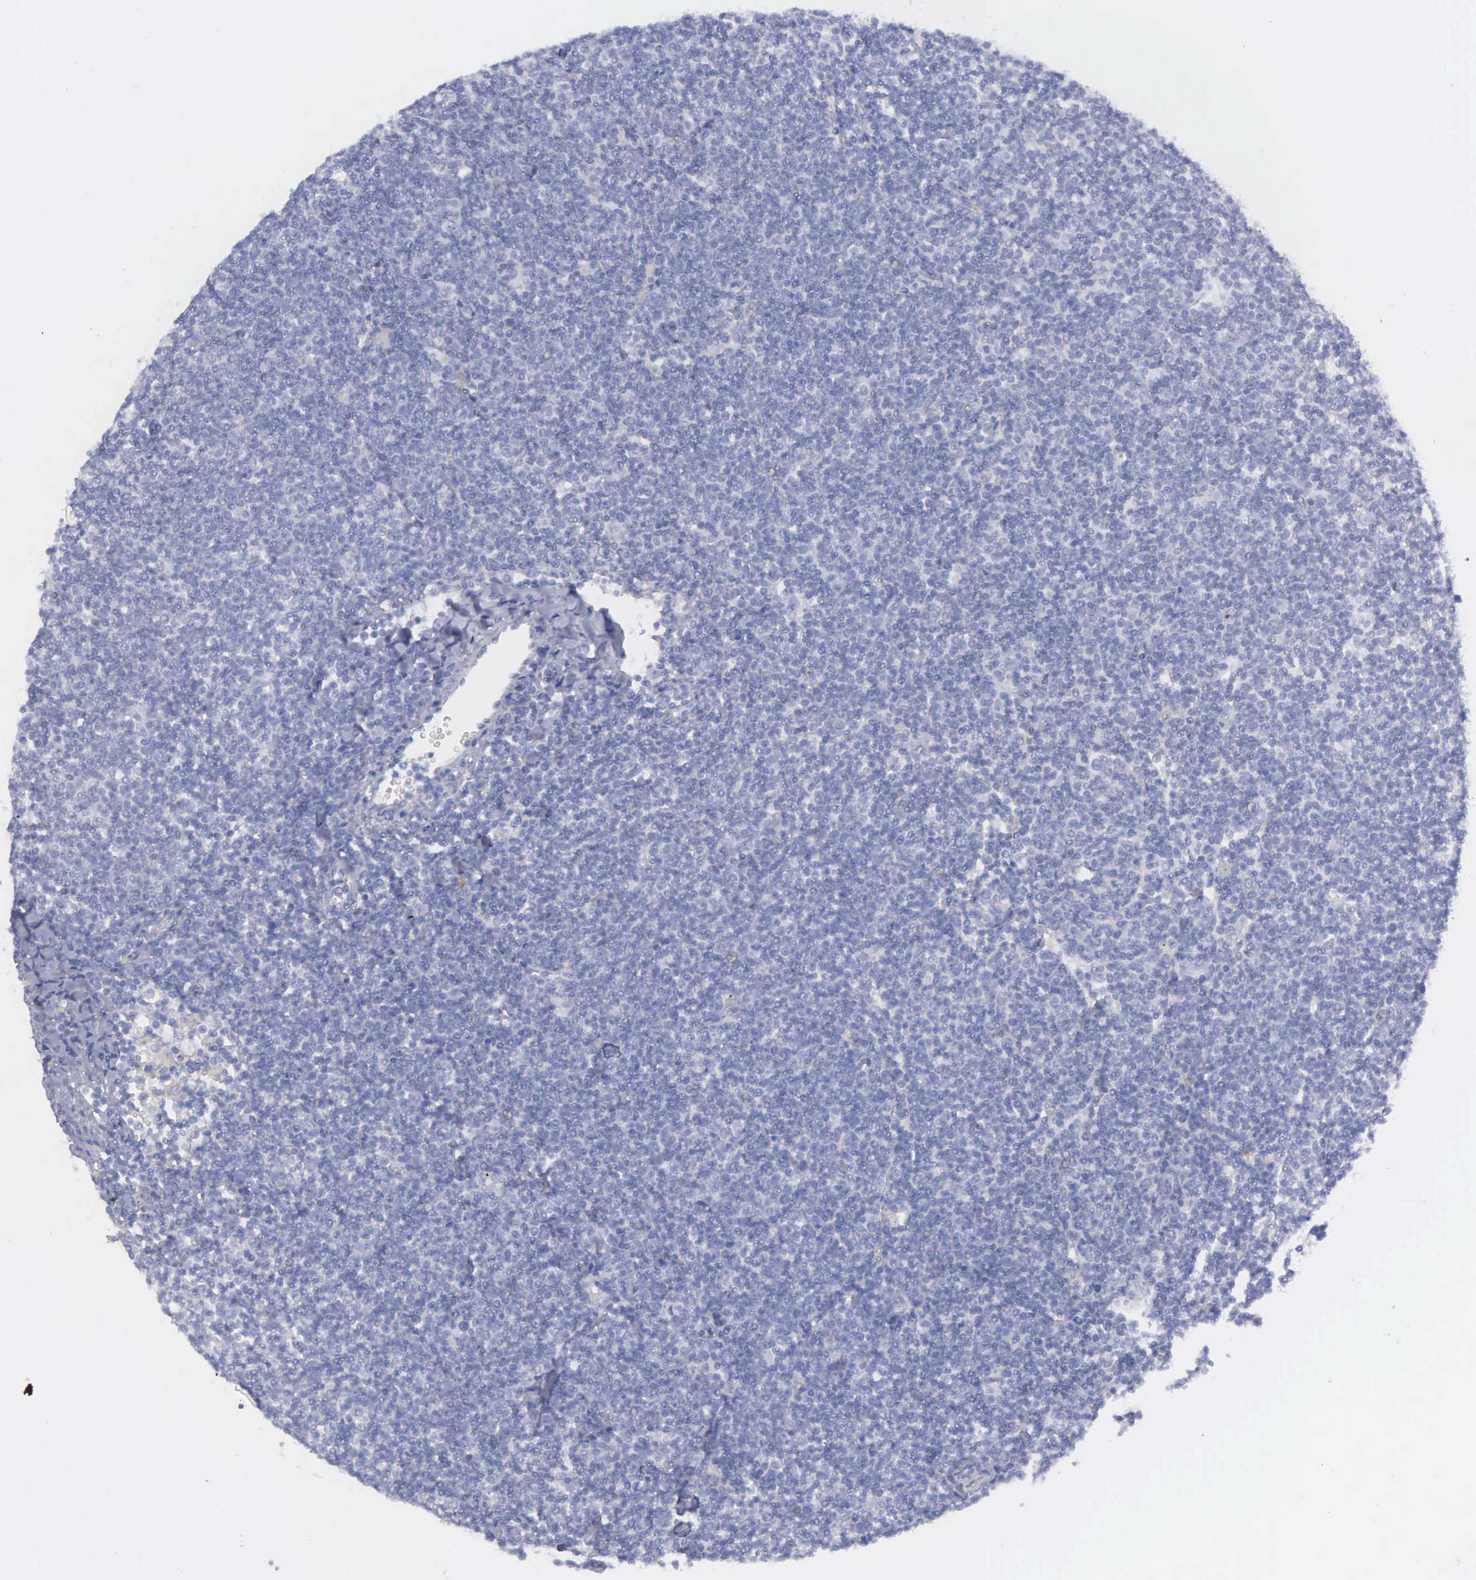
{"staining": {"intensity": "negative", "quantity": "none", "location": "none"}, "tissue": "lymphoma", "cell_type": "Tumor cells", "image_type": "cancer", "snomed": [{"axis": "morphology", "description": "Malignant lymphoma, non-Hodgkin's type, Low grade"}, {"axis": "topography", "description": "Lymph node"}], "caption": "Photomicrograph shows no protein expression in tumor cells of low-grade malignant lymphoma, non-Hodgkin's type tissue.", "gene": "CEP170B", "patient": {"sex": "male", "age": 65}}